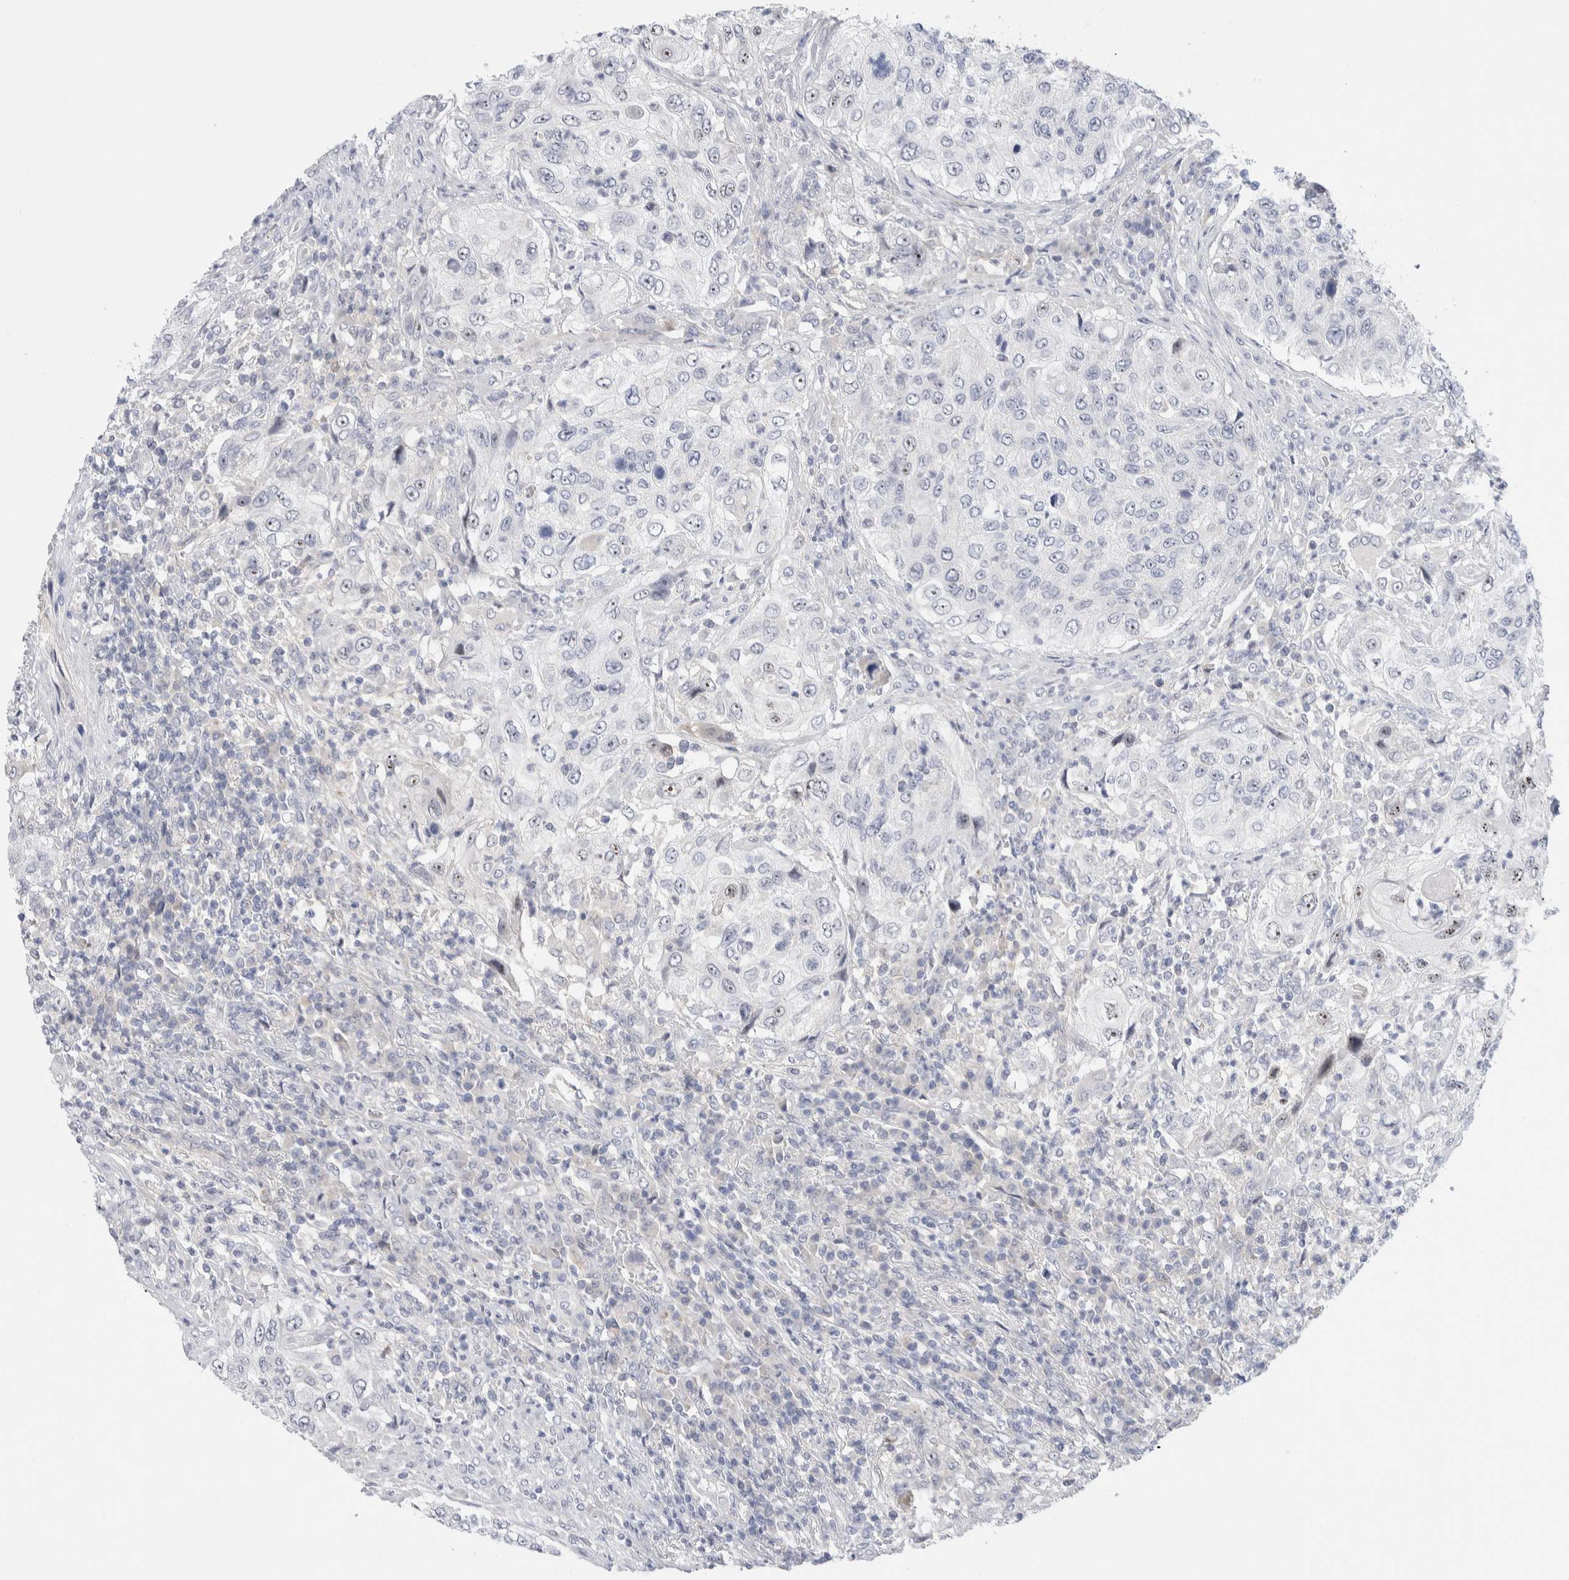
{"staining": {"intensity": "negative", "quantity": "none", "location": "none"}, "tissue": "urothelial cancer", "cell_type": "Tumor cells", "image_type": "cancer", "snomed": [{"axis": "morphology", "description": "Urothelial carcinoma, High grade"}, {"axis": "topography", "description": "Urinary bladder"}], "caption": "Immunohistochemical staining of human urothelial carcinoma (high-grade) displays no significant expression in tumor cells. The staining was performed using DAB to visualize the protein expression in brown, while the nuclei were stained in blue with hematoxylin (Magnification: 20x).", "gene": "DNAJB6", "patient": {"sex": "female", "age": 60}}